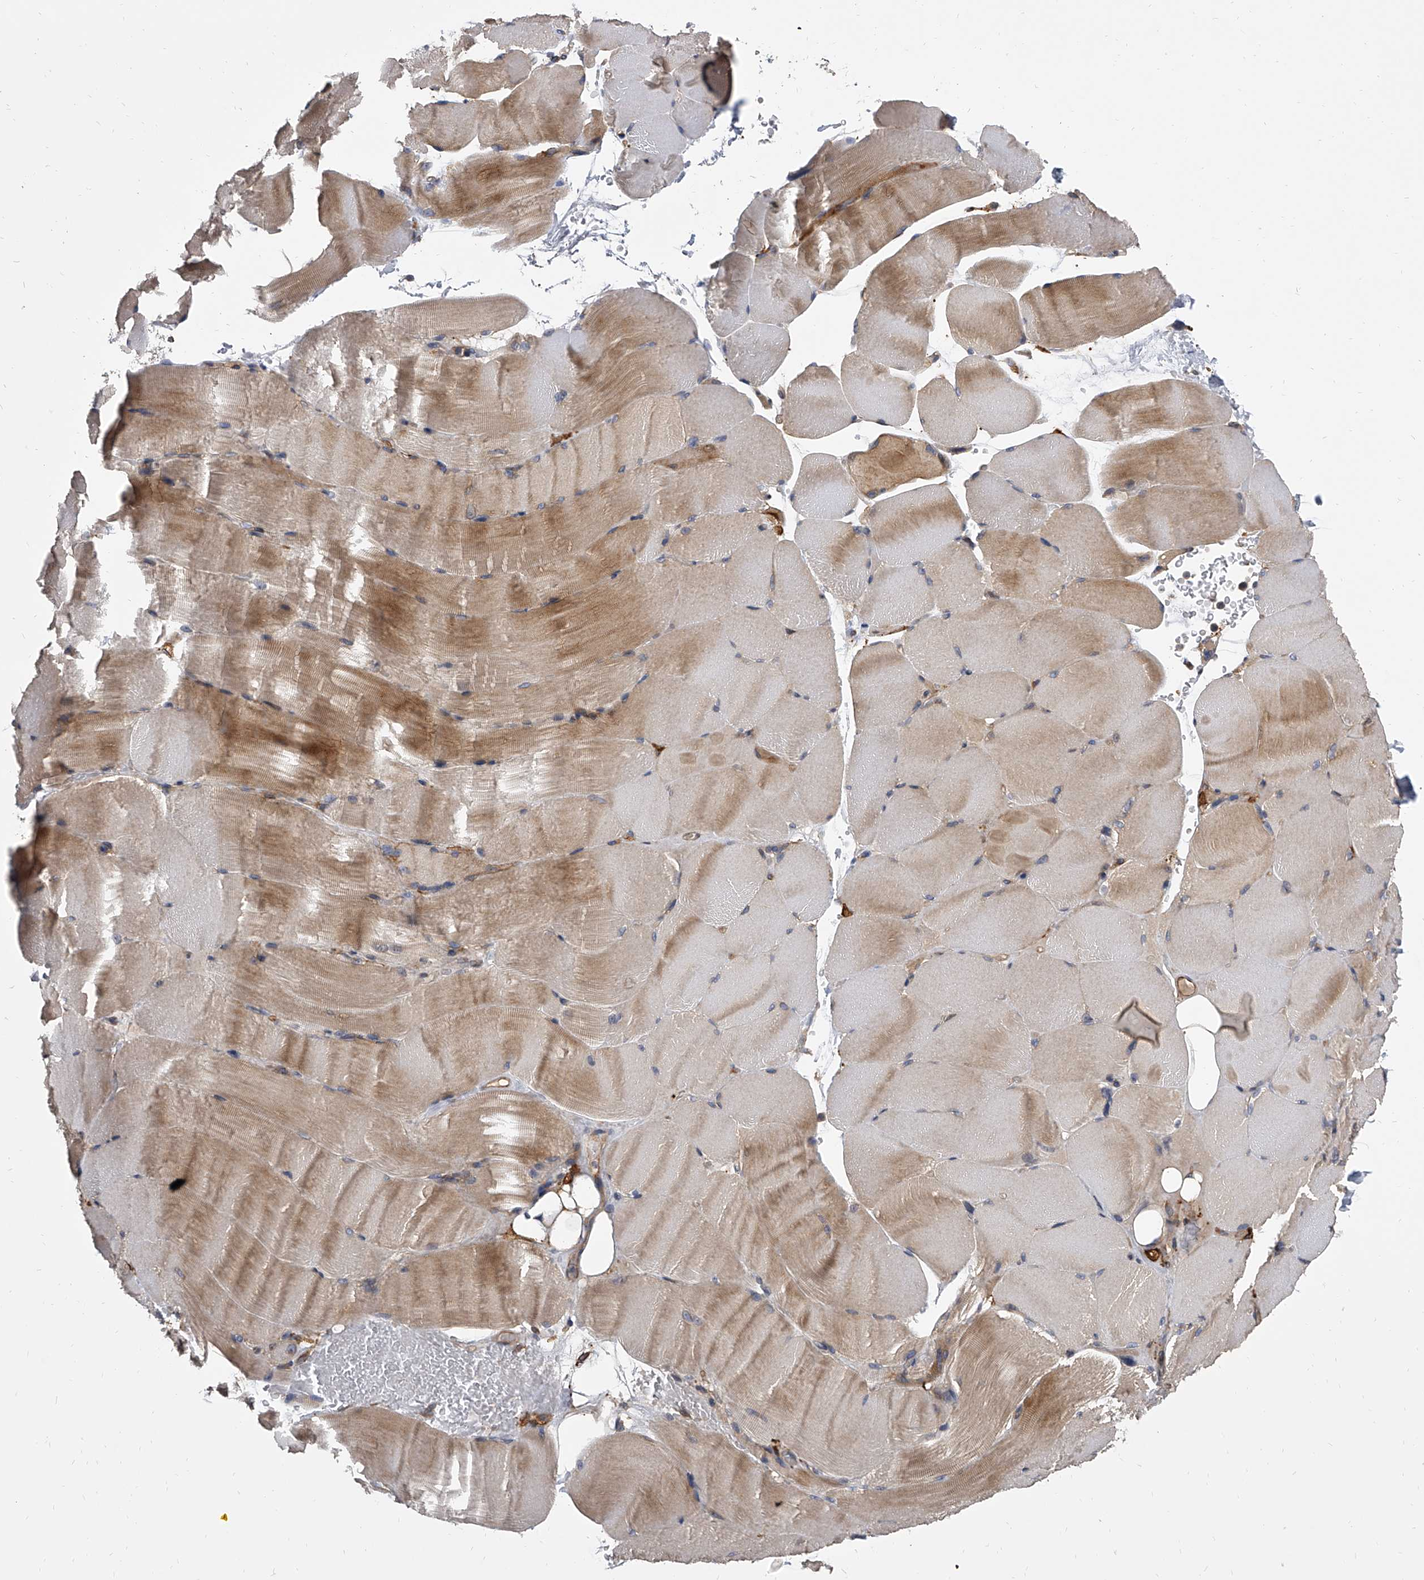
{"staining": {"intensity": "moderate", "quantity": "<25%", "location": "cytoplasmic/membranous"}, "tissue": "skeletal muscle", "cell_type": "Myocytes", "image_type": "normal", "snomed": [{"axis": "morphology", "description": "Normal tissue, NOS"}, {"axis": "topography", "description": "Skeletal muscle"}, {"axis": "topography", "description": "Parathyroid gland"}], "caption": "Moderate cytoplasmic/membranous expression is appreciated in approximately <25% of myocytes in benign skeletal muscle. (DAB = brown stain, brightfield microscopy at high magnification).", "gene": "EXOC4", "patient": {"sex": "female", "age": 37}}